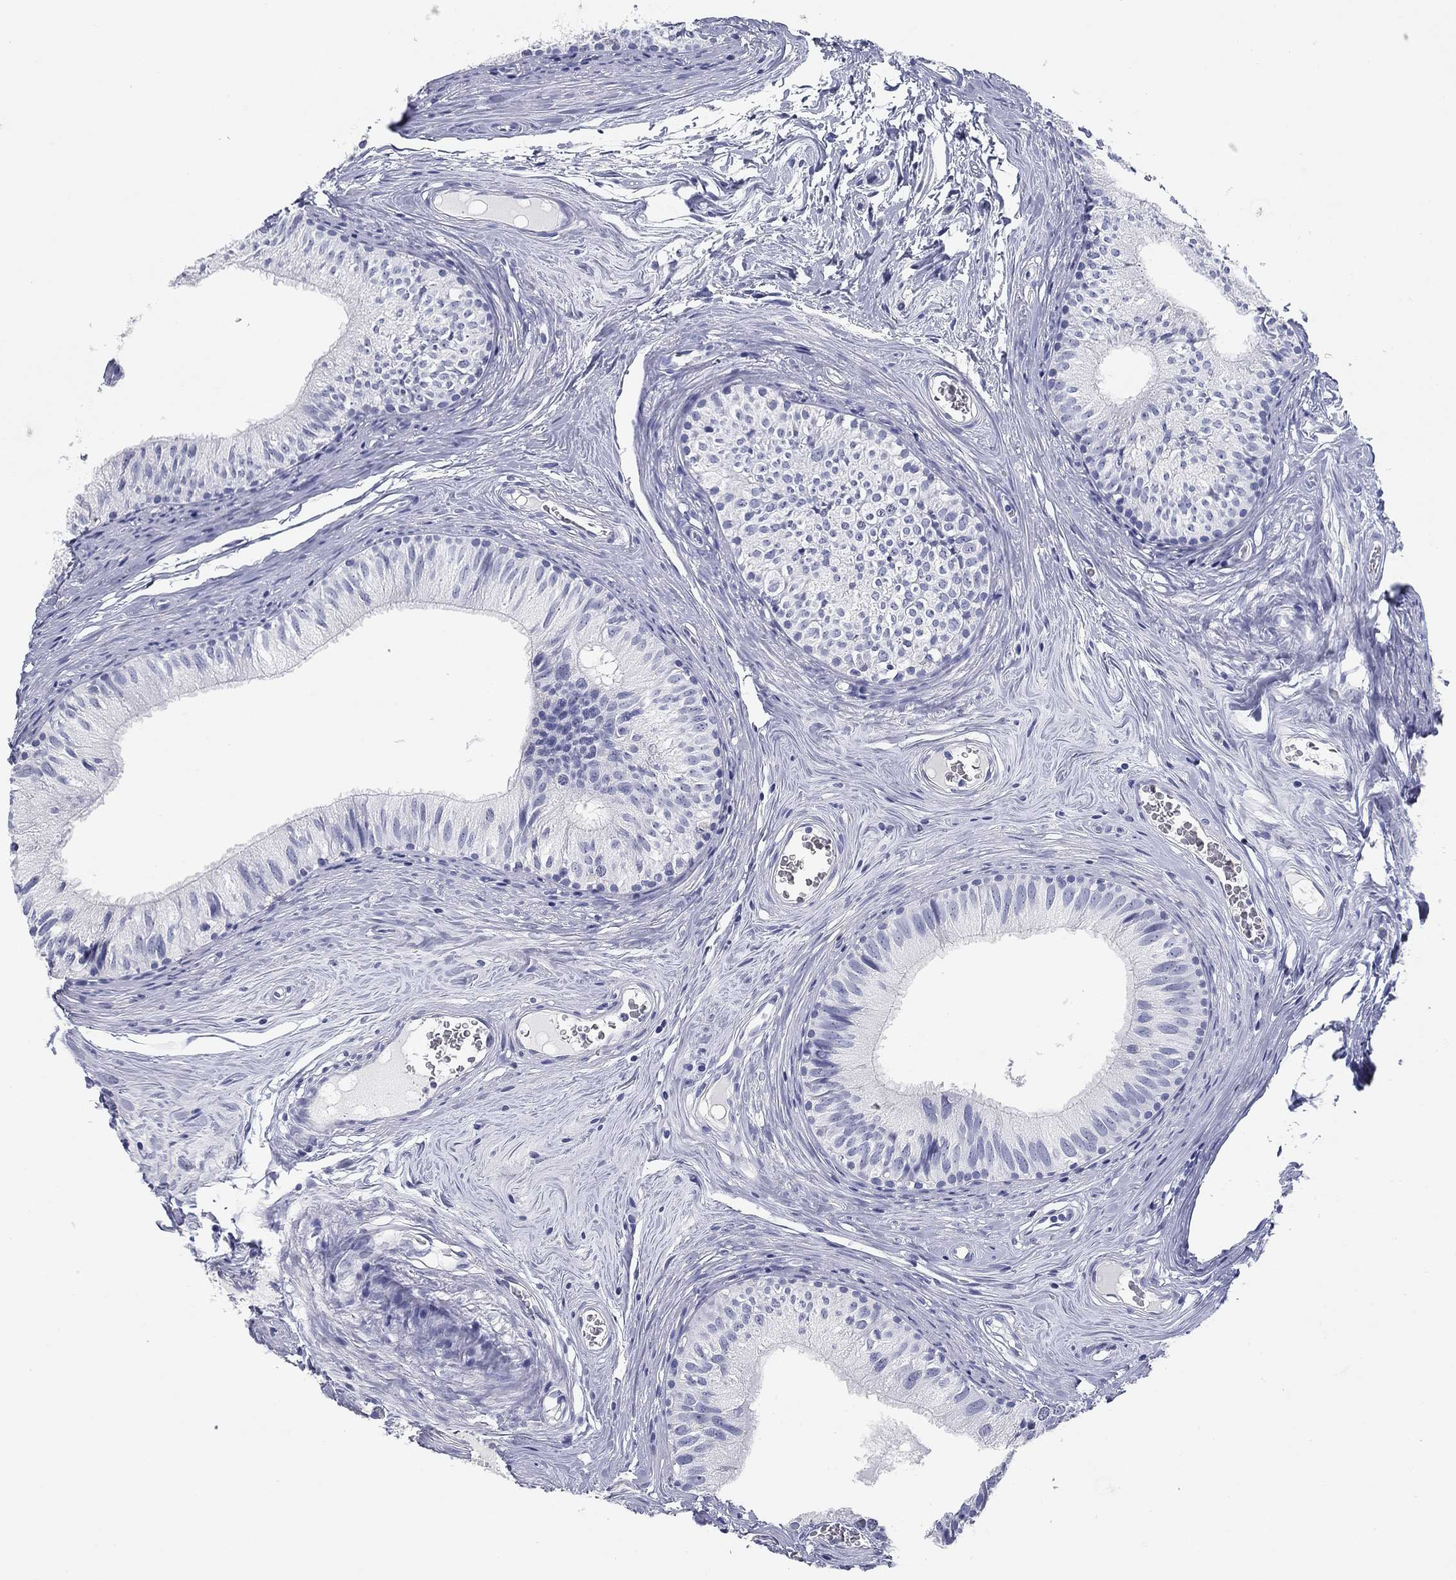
{"staining": {"intensity": "negative", "quantity": "none", "location": "none"}, "tissue": "epididymis", "cell_type": "Glandular cells", "image_type": "normal", "snomed": [{"axis": "morphology", "description": "Normal tissue, NOS"}, {"axis": "topography", "description": "Epididymis"}], "caption": "Epididymis was stained to show a protein in brown. There is no significant positivity in glandular cells. (DAB immunohistochemistry (IHC), high magnification).", "gene": "CD79B", "patient": {"sex": "male", "age": 52}}